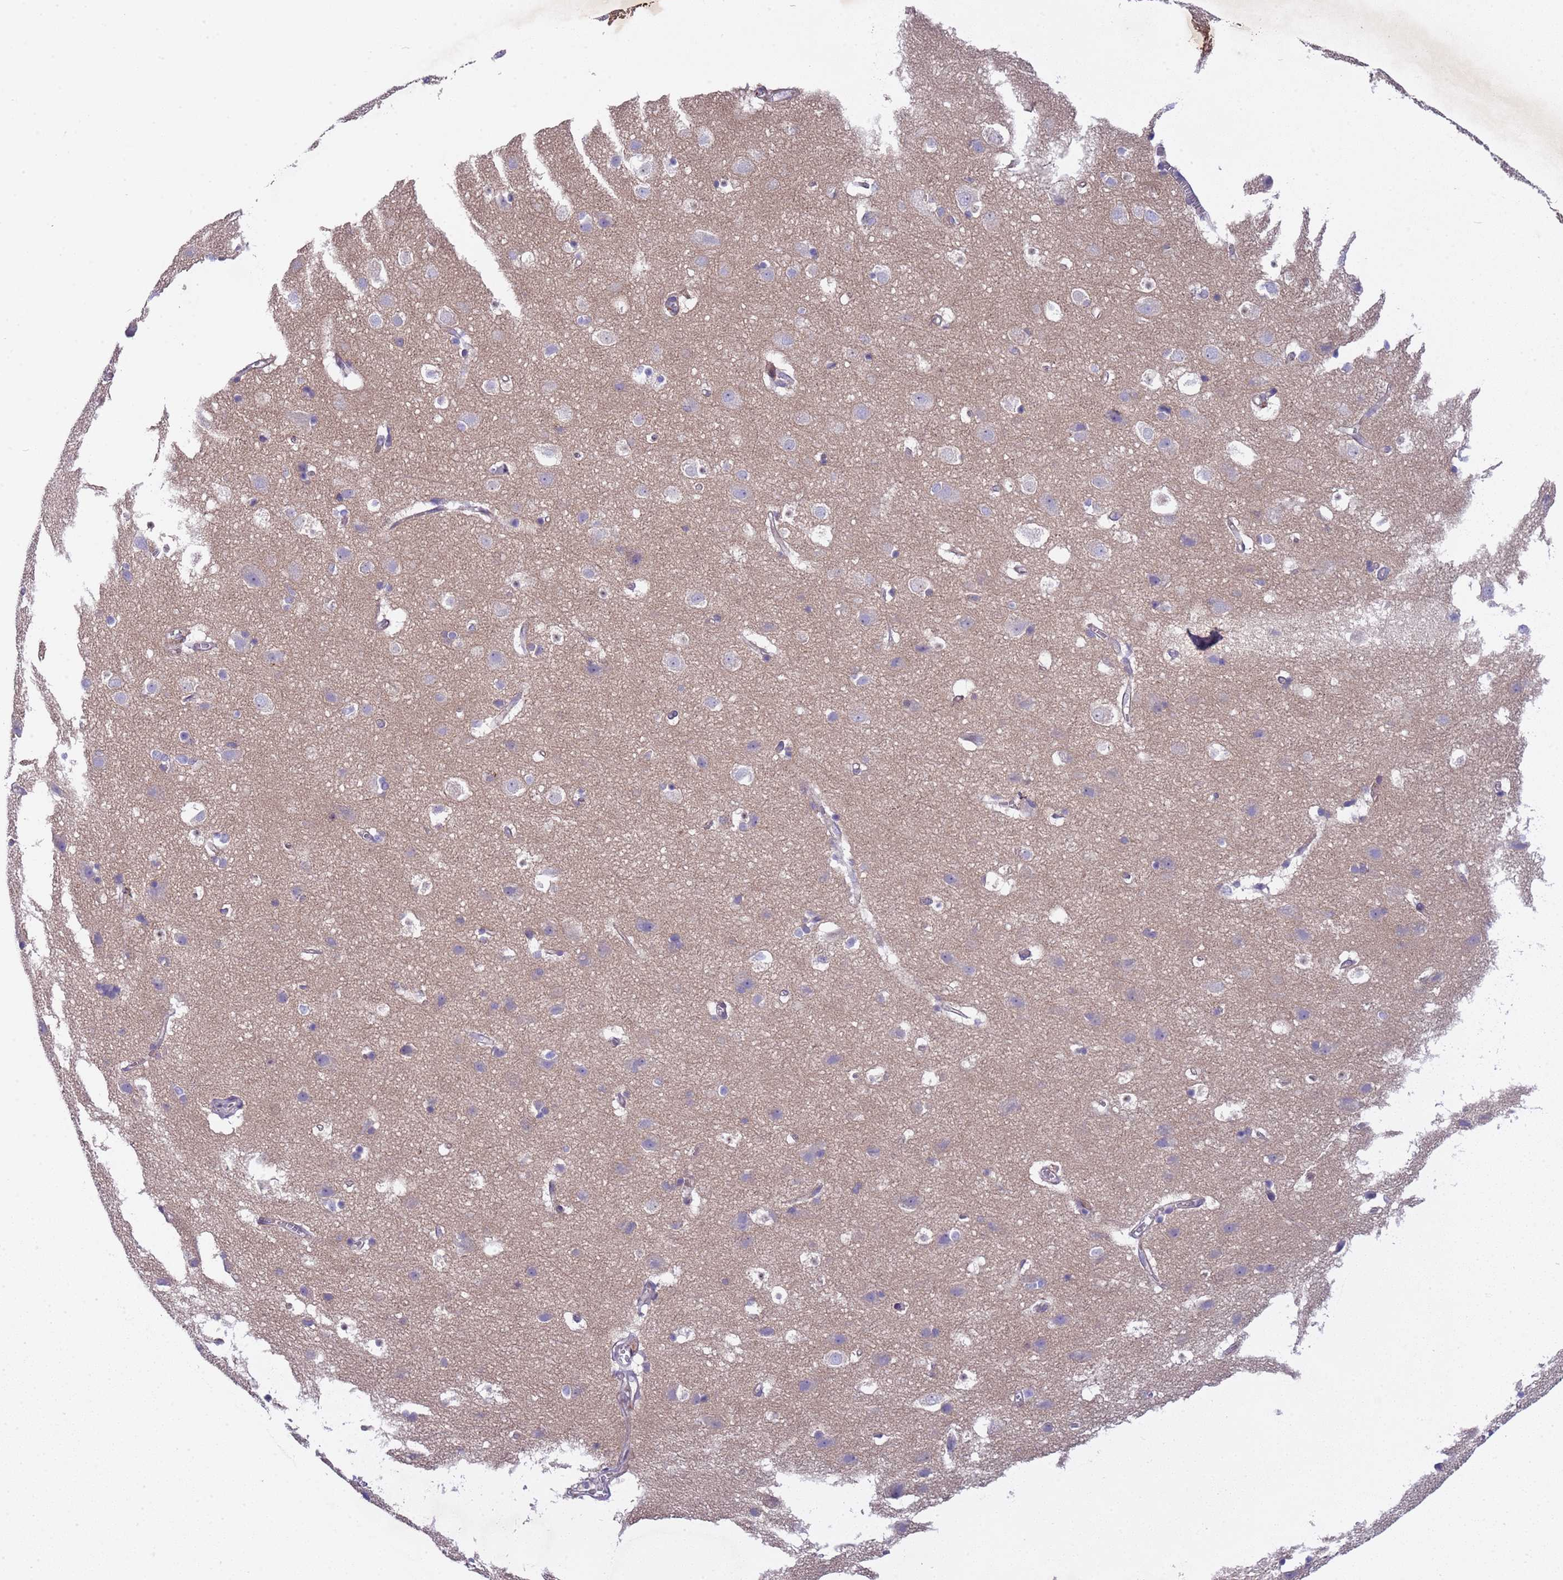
{"staining": {"intensity": "moderate", "quantity": "25%-75%", "location": "cytoplasmic/membranous"}, "tissue": "cerebral cortex", "cell_type": "Endothelial cells", "image_type": "normal", "snomed": [{"axis": "morphology", "description": "Normal tissue, NOS"}, {"axis": "topography", "description": "Cerebral cortex"}], "caption": "High-power microscopy captured an immunohistochemistry (IHC) image of benign cerebral cortex, revealing moderate cytoplasmic/membranous expression in about 25%-75% of endothelial cells. Immunohistochemistry (ihc) stains the protein of interest in brown and the nuclei are stained blue.", "gene": "TRMT10A", "patient": {"sex": "male", "age": 54}}